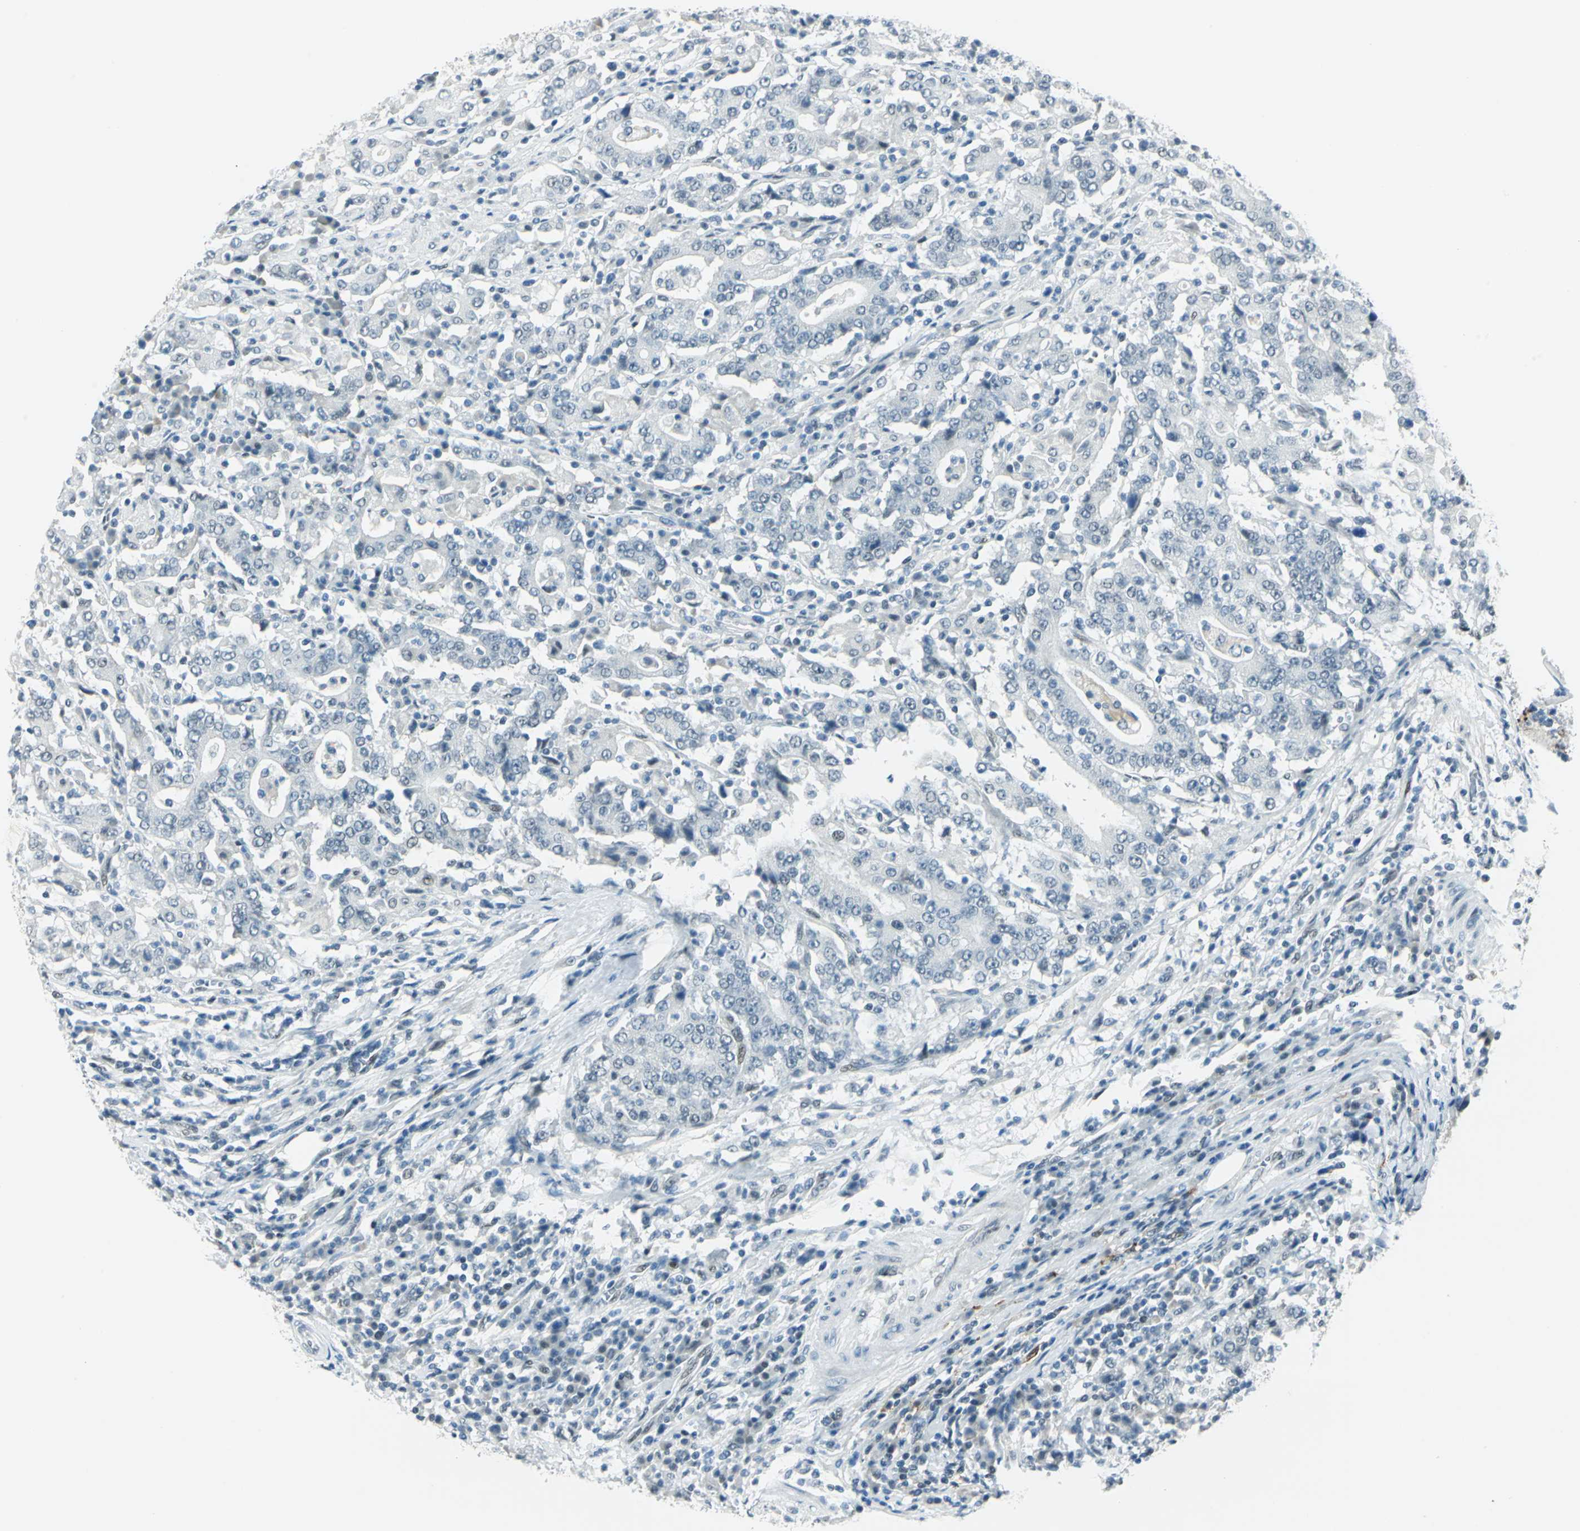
{"staining": {"intensity": "negative", "quantity": "none", "location": "none"}, "tissue": "stomach cancer", "cell_type": "Tumor cells", "image_type": "cancer", "snomed": [{"axis": "morphology", "description": "Normal tissue, NOS"}, {"axis": "morphology", "description": "Adenocarcinoma, NOS"}, {"axis": "topography", "description": "Stomach, upper"}, {"axis": "topography", "description": "Stomach"}], "caption": "Immunohistochemistry micrograph of human stomach cancer (adenocarcinoma) stained for a protein (brown), which demonstrates no staining in tumor cells. The staining is performed using DAB (3,3'-diaminobenzidine) brown chromogen with nuclei counter-stained in using hematoxylin.", "gene": "MTMR10", "patient": {"sex": "male", "age": 59}}